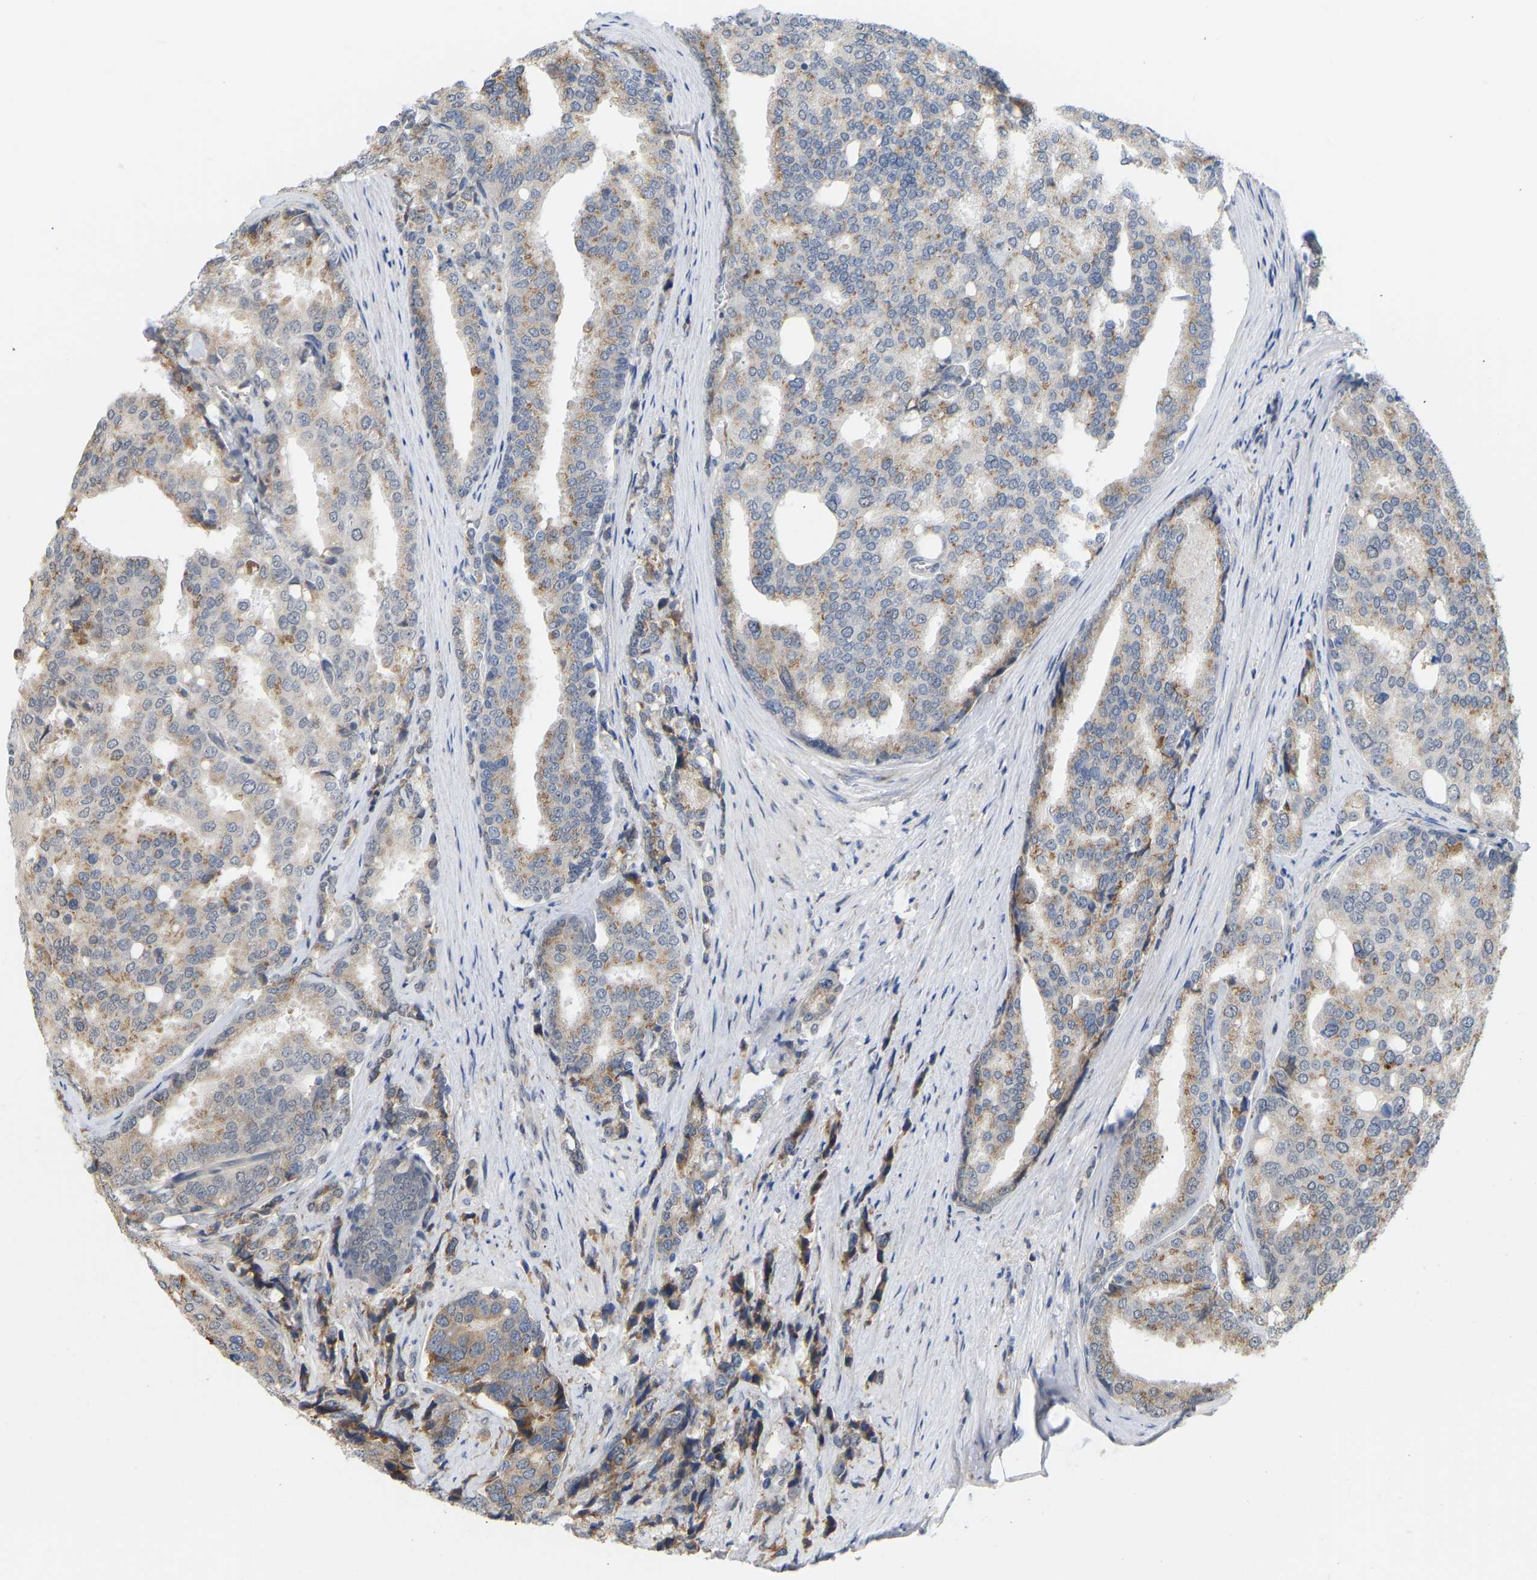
{"staining": {"intensity": "moderate", "quantity": "25%-75%", "location": "cytoplasmic/membranous"}, "tissue": "prostate cancer", "cell_type": "Tumor cells", "image_type": "cancer", "snomed": [{"axis": "morphology", "description": "Adenocarcinoma, High grade"}, {"axis": "topography", "description": "Prostate"}], "caption": "Human adenocarcinoma (high-grade) (prostate) stained with a brown dye shows moderate cytoplasmic/membranous positive expression in approximately 25%-75% of tumor cells.", "gene": "BEND3", "patient": {"sex": "male", "age": 50}}